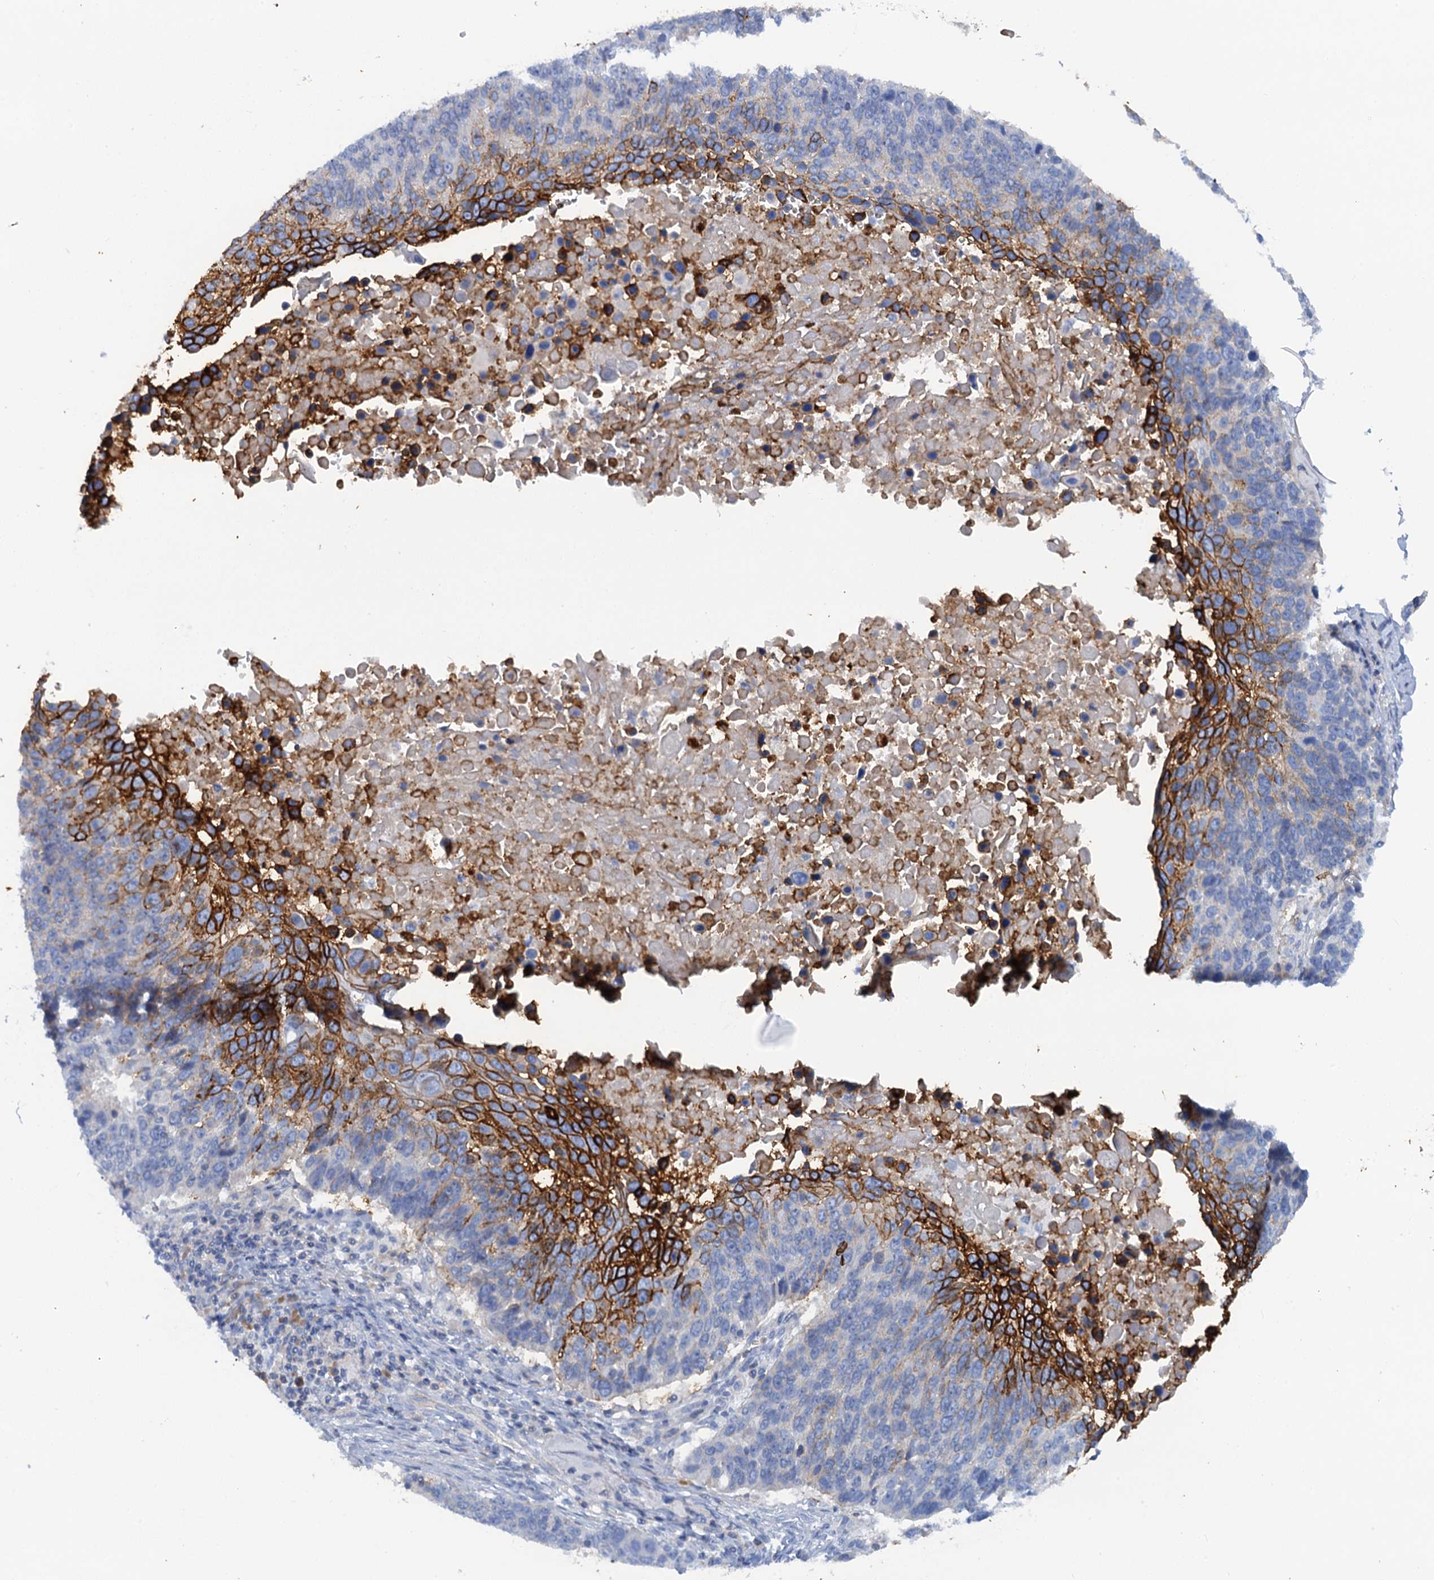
{"staining": {"intensity": "strong", "quantity": "25%-75%", "location": "cytoplasmic/membranous"}, "tissue": "lung cancer", "cell_type": "Tumor cells", "image_type": "cancer", "snomed": [{"axis": "morphology", "description": "Normal tissue, NOS"}, {"axis": "morphology", "description": "Squamous cell carcinoma, NOS"}, {"axis": "topography", "description": "Lymph node"}, {"axis": "topography", "description": "Lung"}], "caption": "Strong cytoplasmic/membranous expression for a protein is identified in approximately 25%-75% of tumor cells of lung squamous cell carcinoma using immunohistochemistry (IHC).", "gene": "MYADML2", "patient": {"sex": "male", "age": 66}}